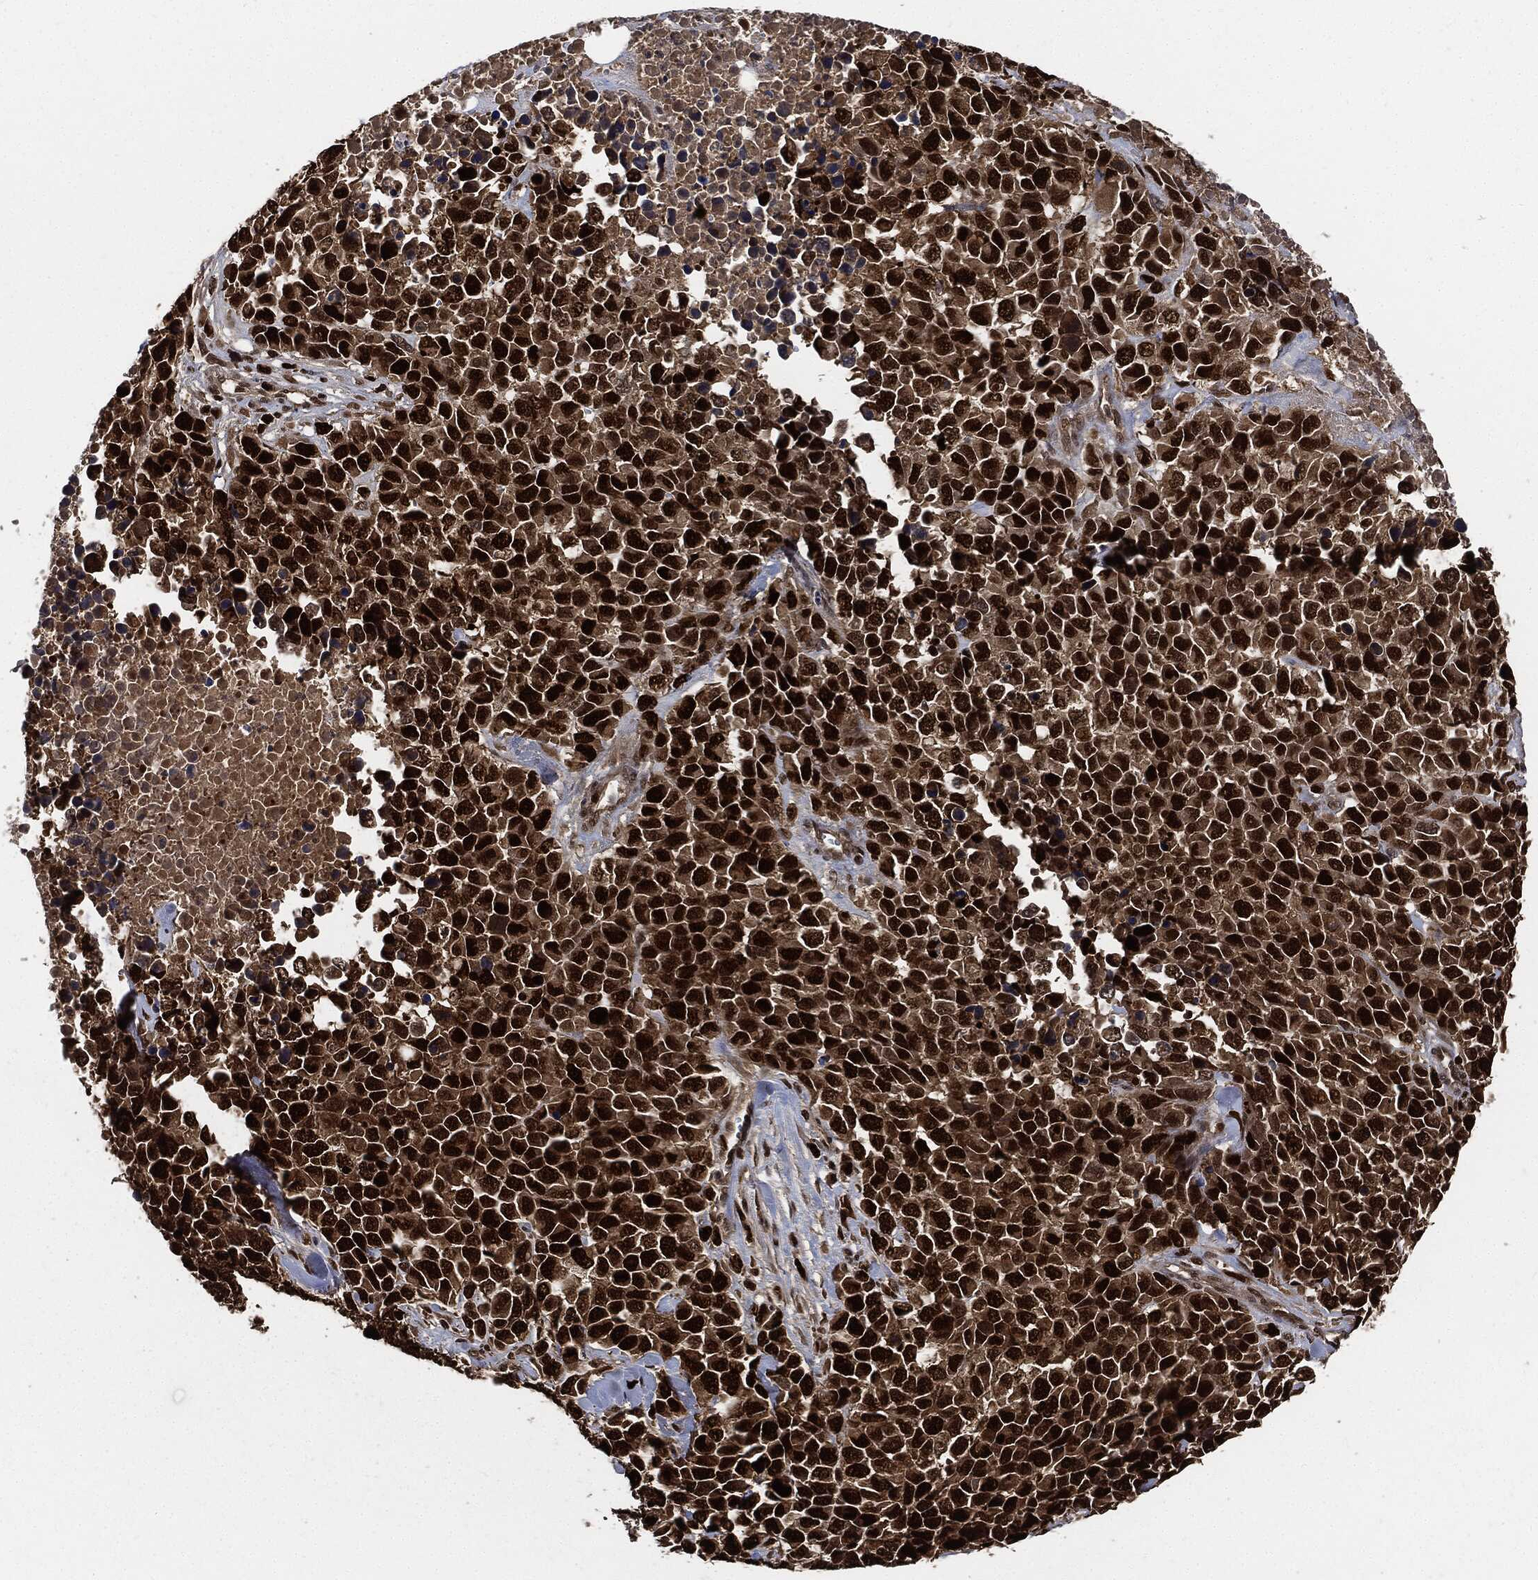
{"staining": {"intensity": "strong", "quantity": ">75%", "location": "nuclear"}, "tissue": "melanoma", "cell_type": "Tumor cells", "image_type": "cancer", "snomed": [{"axis": "morphology", "description": "Malignant melanoma, Metastatic site"}, {"axis": "topography", "description": "Skin"}], "caption": "Melanoma stained with DAB (3,3'-diaminobenzidine) immunohistochemistry reveals high levels of strong nuclear staining in about >75% of tumor cells.", "gene": "PCNA", "patient": {"sex": "male", "age": 84}}